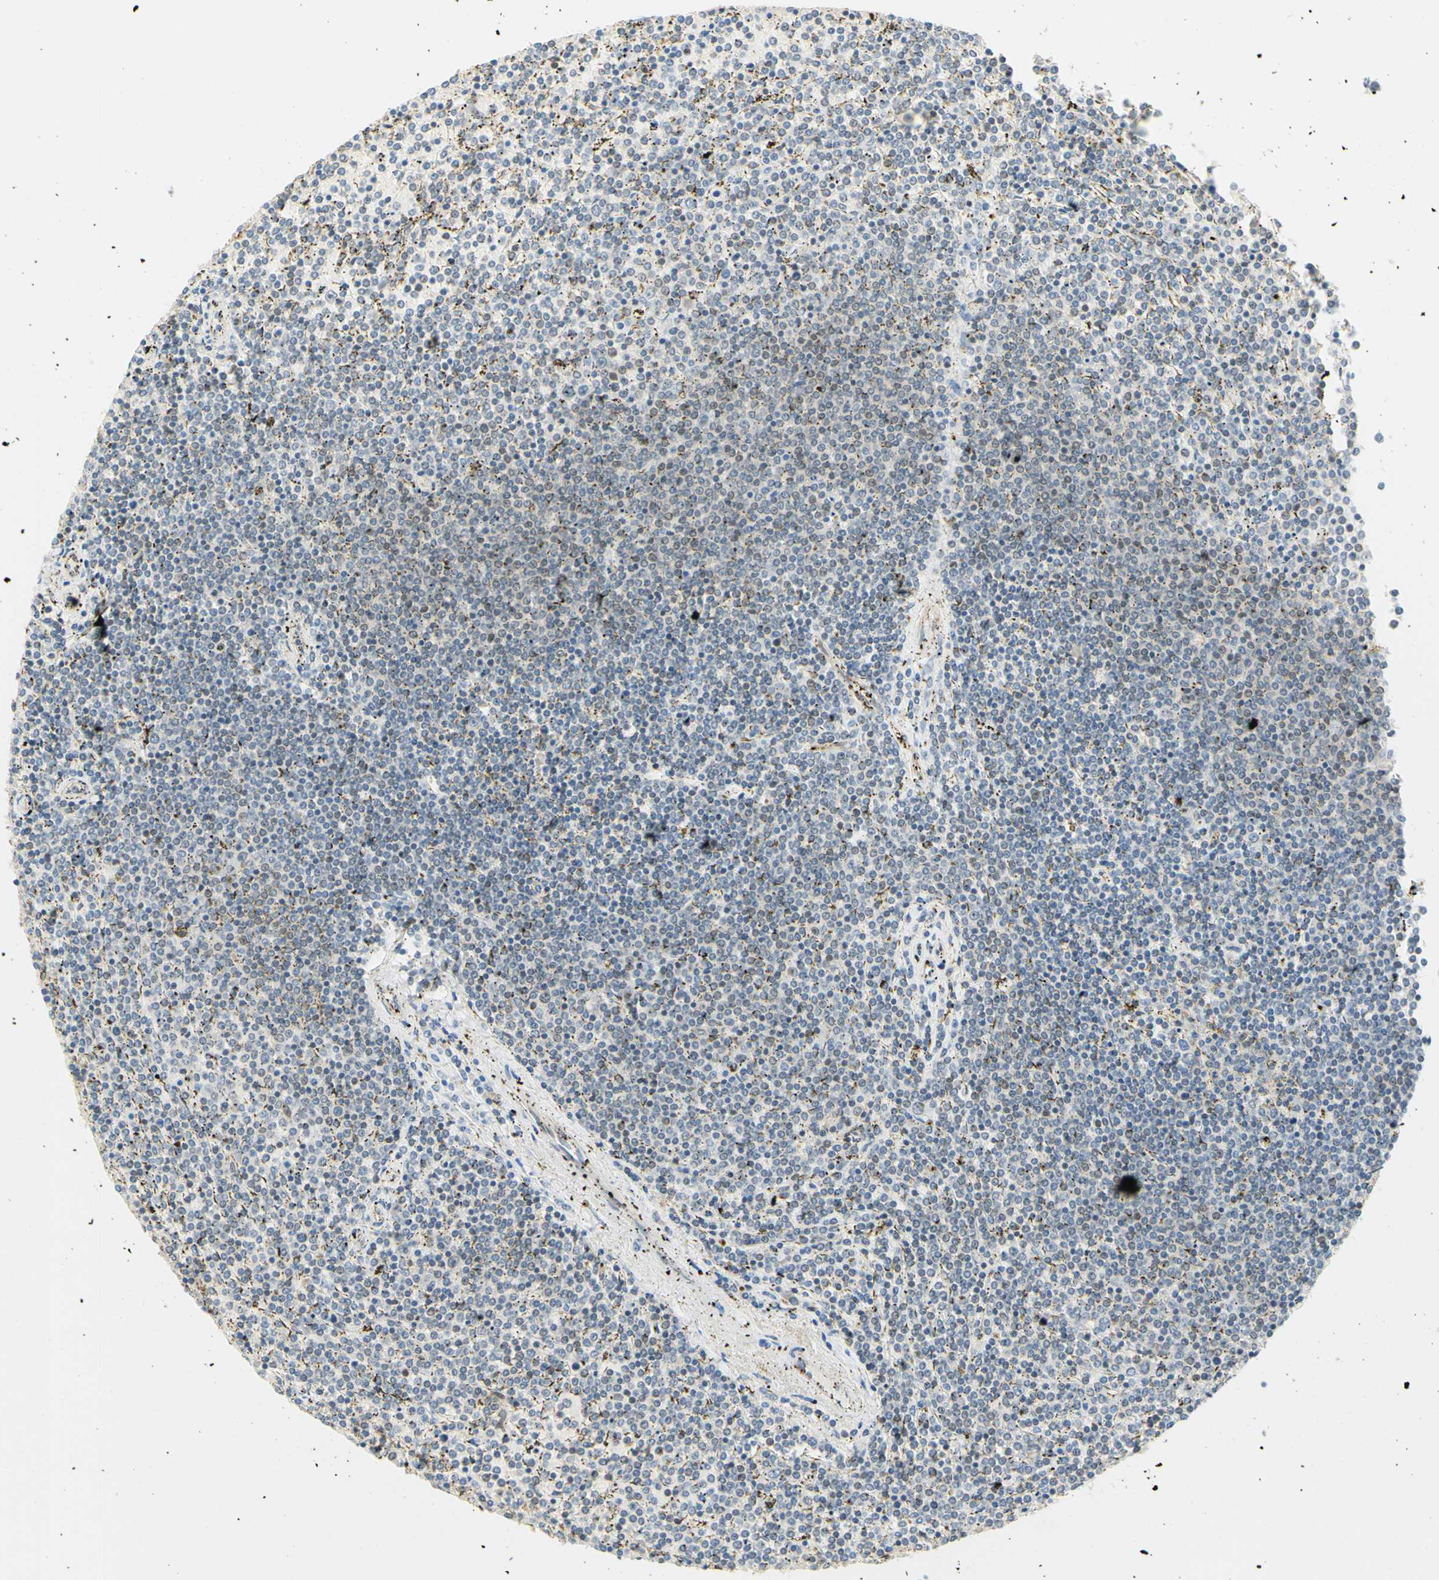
{"staining": {"intensity": "negative", "quantity": "none", "location": "none"}, "tissue": "lymphoma", "cell_type": "Tumor cells", "image_type": "cancer", "snomed": [{"axis": "morphology", "description": "Malignant lymphoma, non-Hodgkin's type, Low grade"}, {"axis": "topography", "description": "Spleen"}], "caption": "This is an IHC photomicrograph of human low-grade malignant lymphoma, non-Hodgkin's type. There is no staining in tumor cells.", "gene": "C2CD2L", "patient": {"sex": "female", "age": 77}}